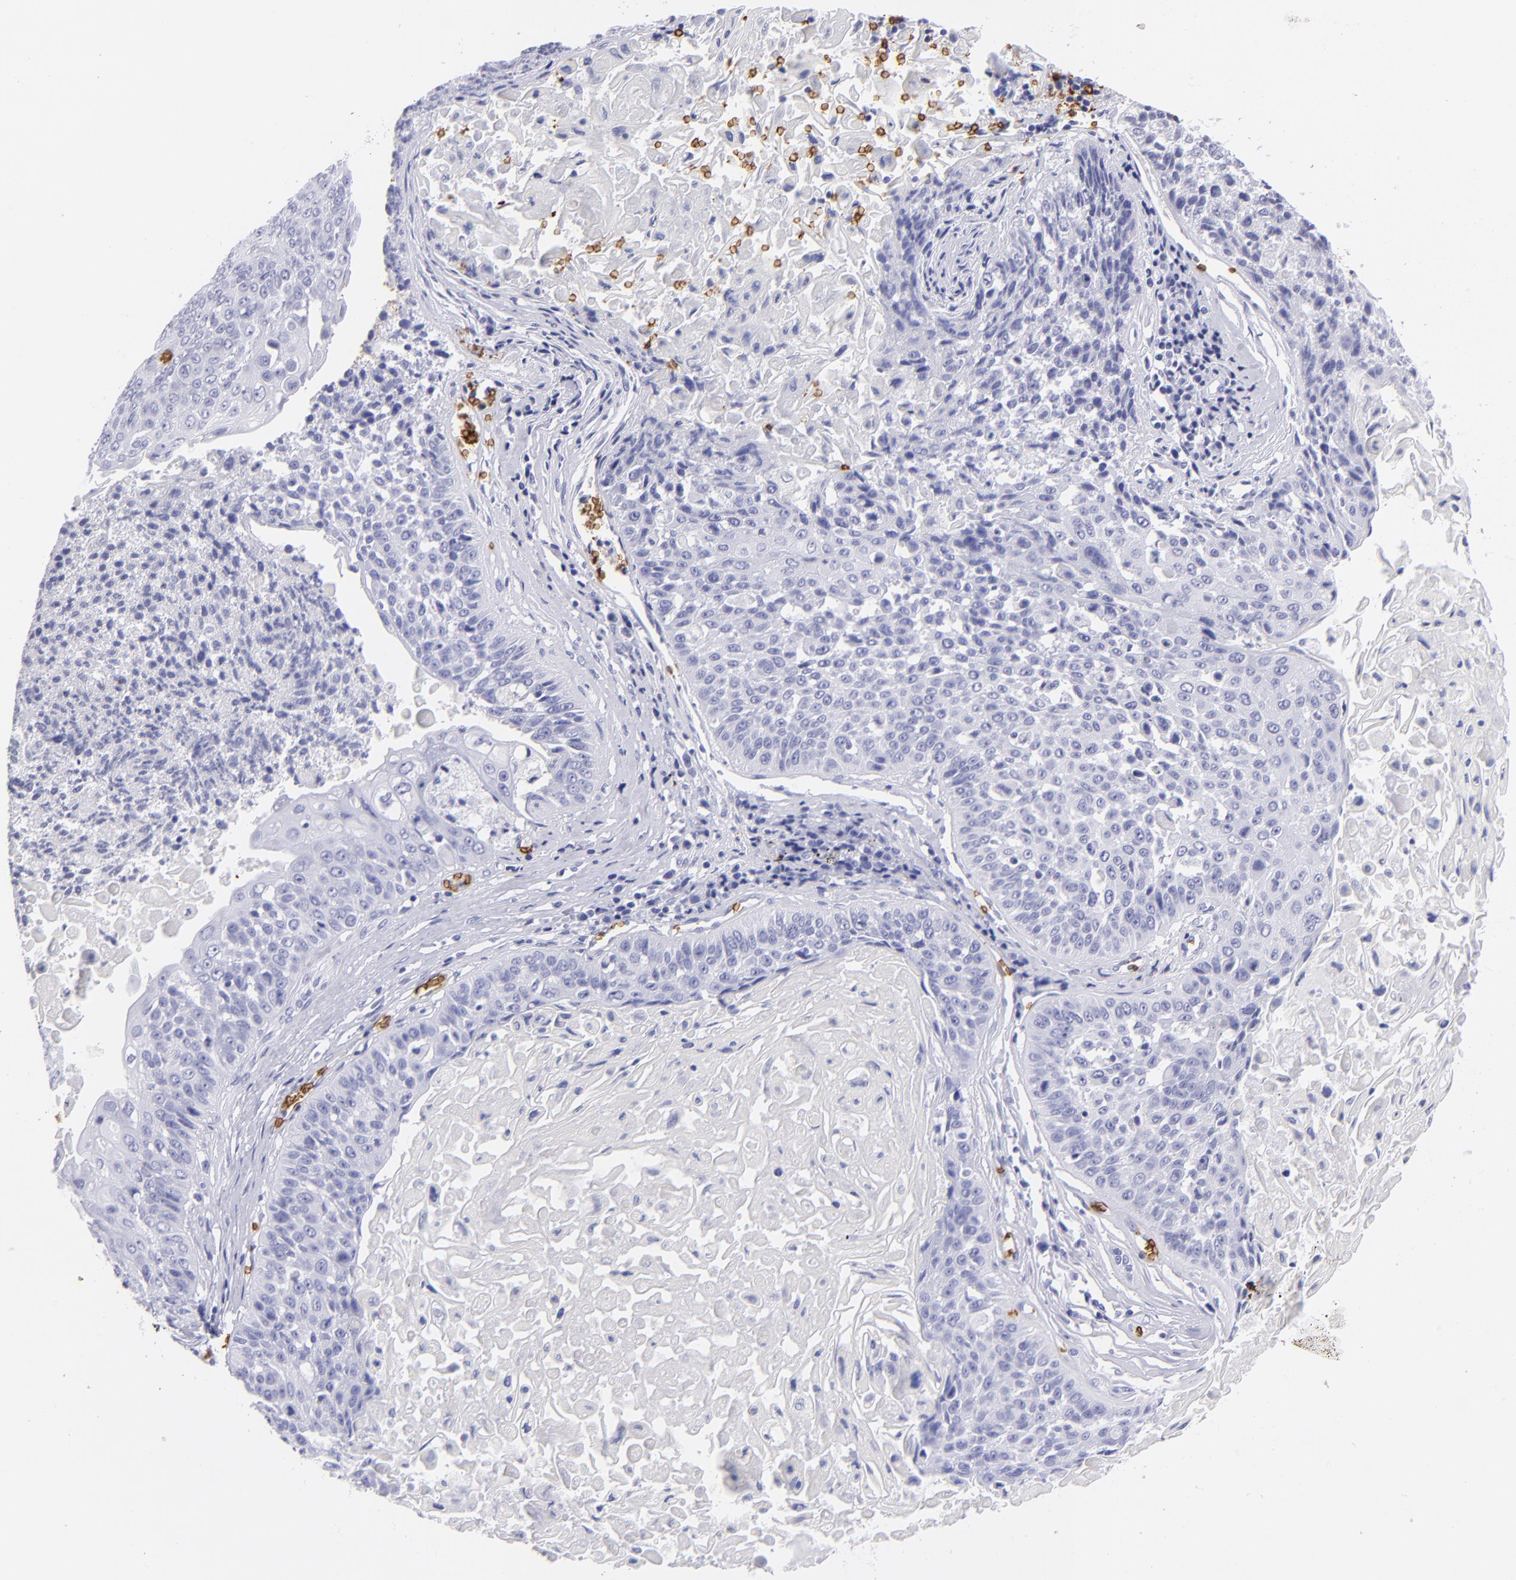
{"staining": {"intensity": "negative", "quantity": "none", "location": "none"}, "tissue": "lung cancer", "cell_type": "Tumor cells", "image_type": "cancer", "snomed": [{"axis": "morphology", "description": "Adenocarcinoma, NOS"}, {"axis": "topography", "description": "Lung"}], "caption": "Tumor cells show no significant protein staining in adenocarcinoma (lung).", "gene": "GYPA", "patient": {"sex": "male", "age": 60}}